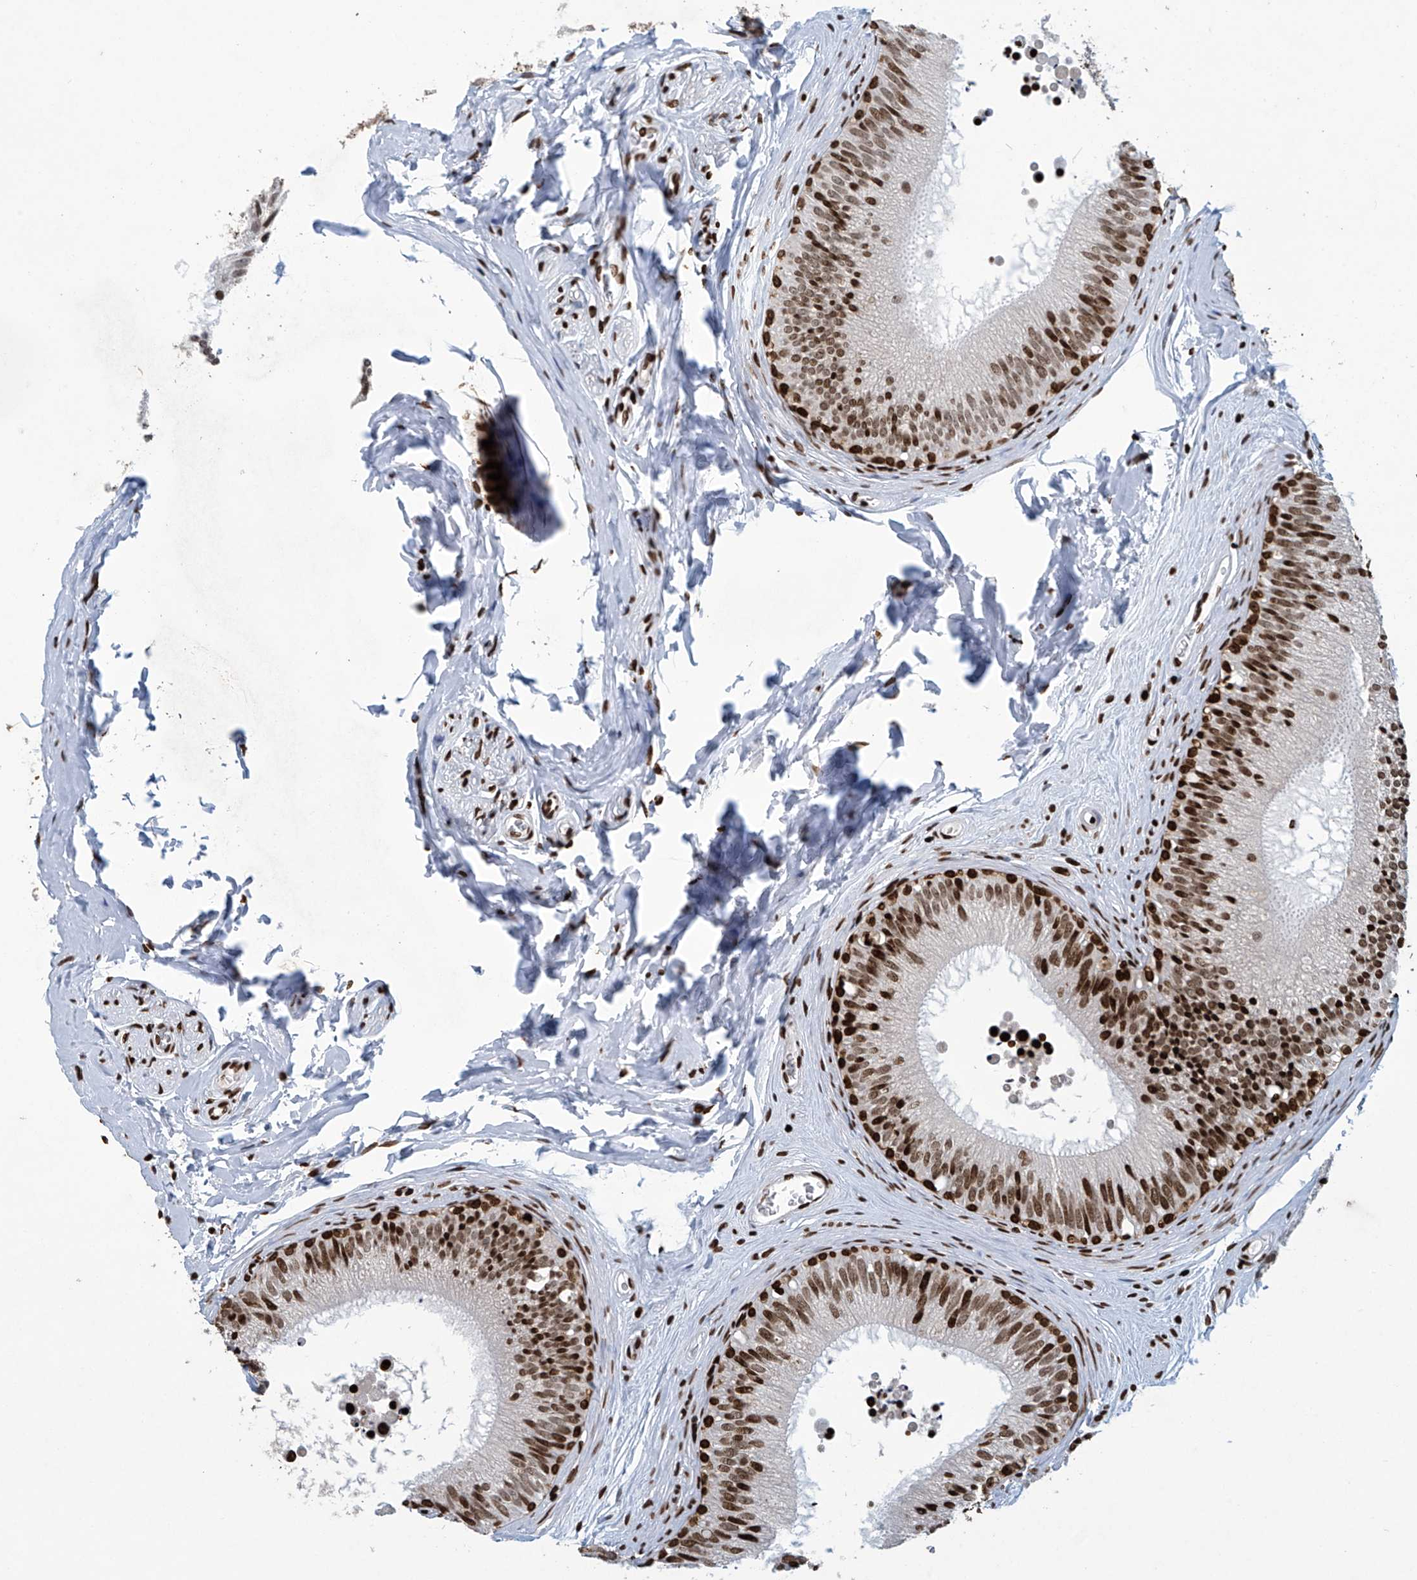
{"staining": {"intensity": "strong", "quantity": ">75%", "location": "nuclear"}, "tissue": "epididymis", "cell_type": "Glandular cells", "image_type": "normal", "snomed": [{"axis": "morphology", "description": "Normal tissue, NOS"}, {"axis": "topography", "description": "Epididymis"}], "caption": "The micrograph reveals immunohistochemical staining of benign epididymis. There is strong nuclear staining is present in about >75% of glandular cells. Immunohistochemistry (ihc) stains the protein of interest in brown and the nuclei are stained blue.", "gene": "H4C16", "patient": {"sex": "male", "age": 29}}